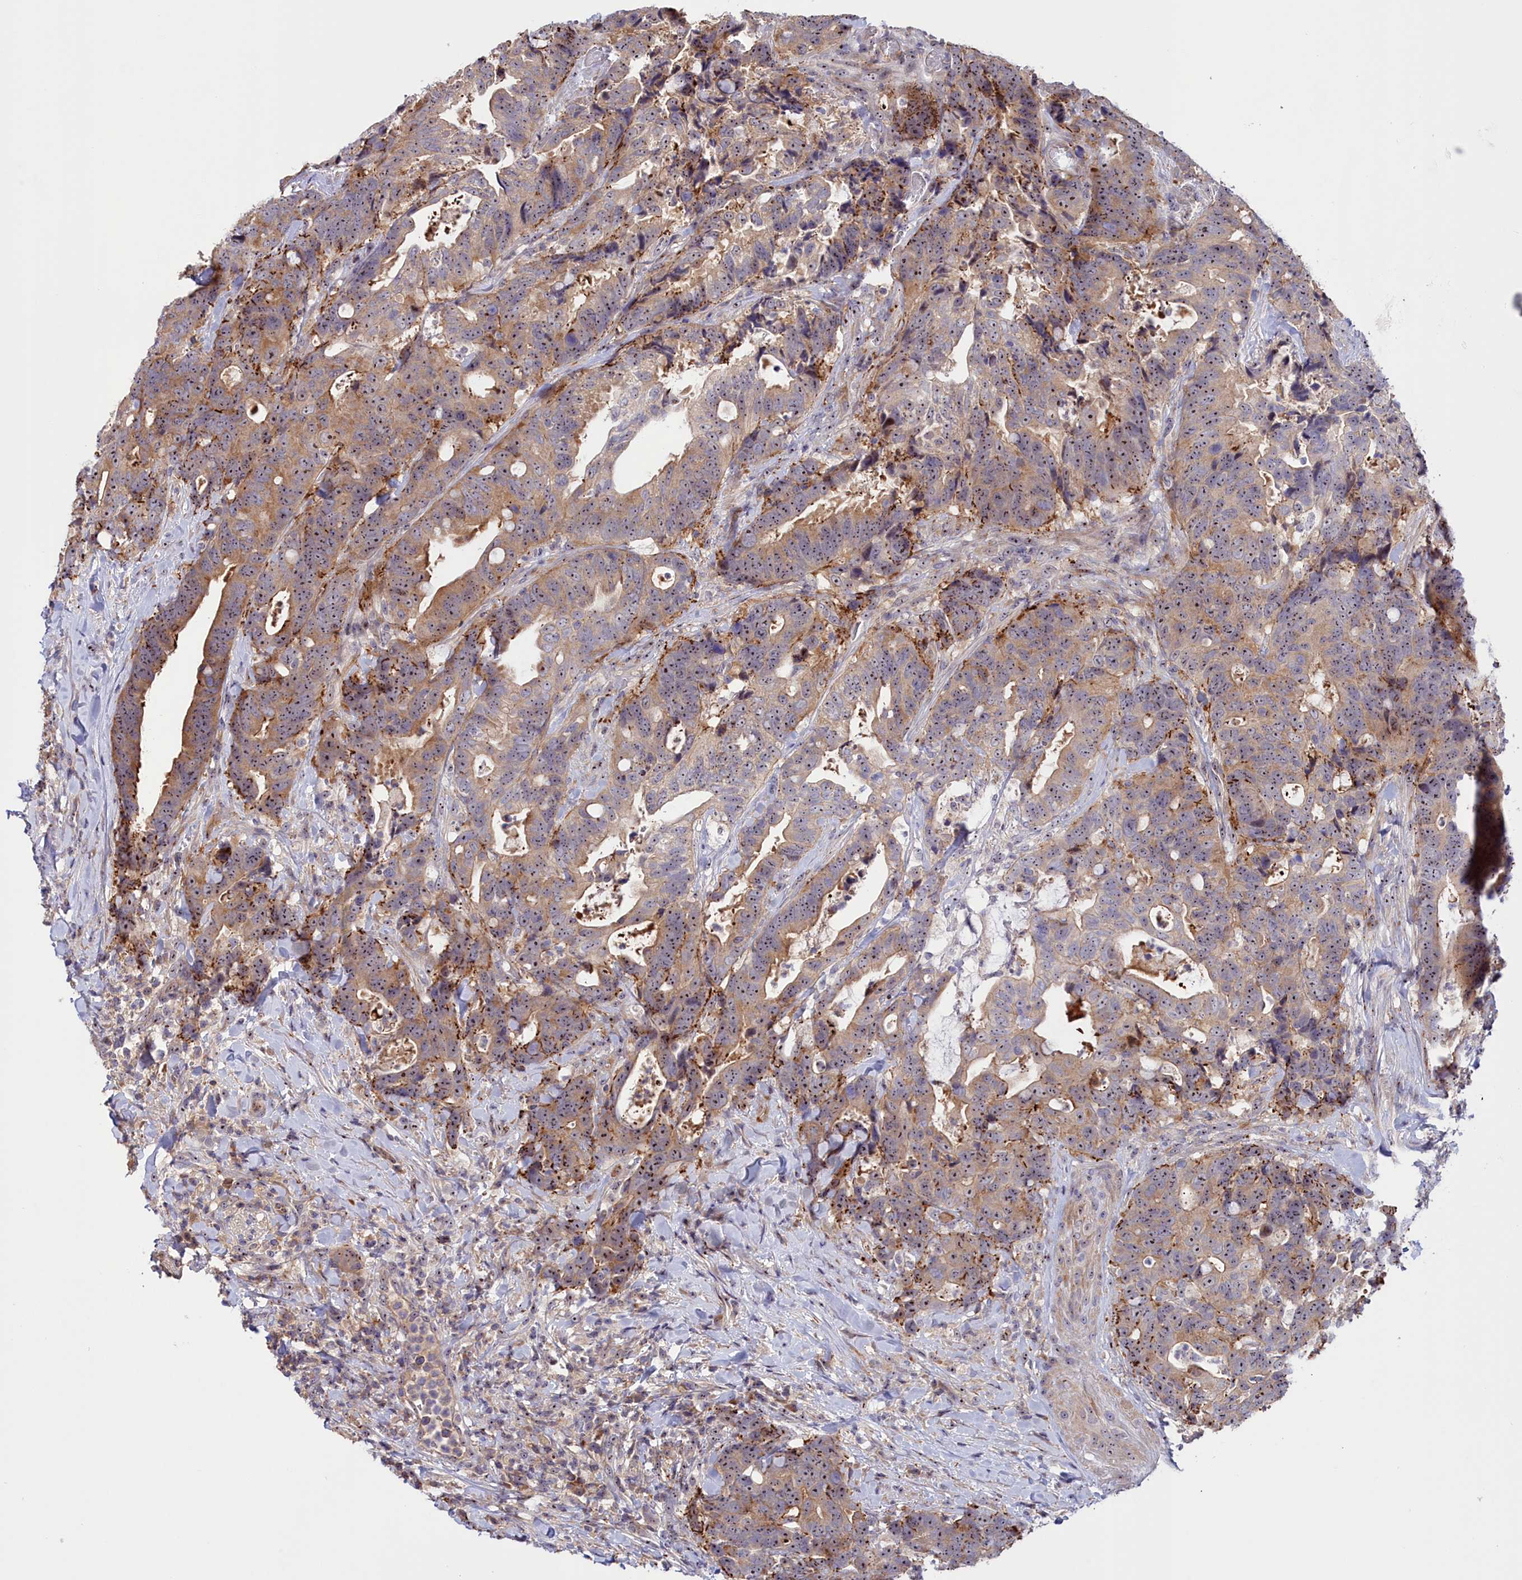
{"staining": {"intensity": "moderate", "quantity": ">75%", "location": "cytoplasmic/membranous,nuclear"}, "tissue": "colorectal cancer", "cell_type": "Tumor cells", "image_type": "cancer", "snomed": [{"axis": "morphology", "description": "Adenocarcinoma, NOS"}, {"axis": "topography", "description": "Colon"}], "caption": "A photomicrograph of colorectal adenocarcinoma stained for a protein reveals moderate cytoplasmic/membranous and nuclear brown staining in tumor cells.", "gene": "NEURL4", "patient": {"sex": "female", "age": 82}}